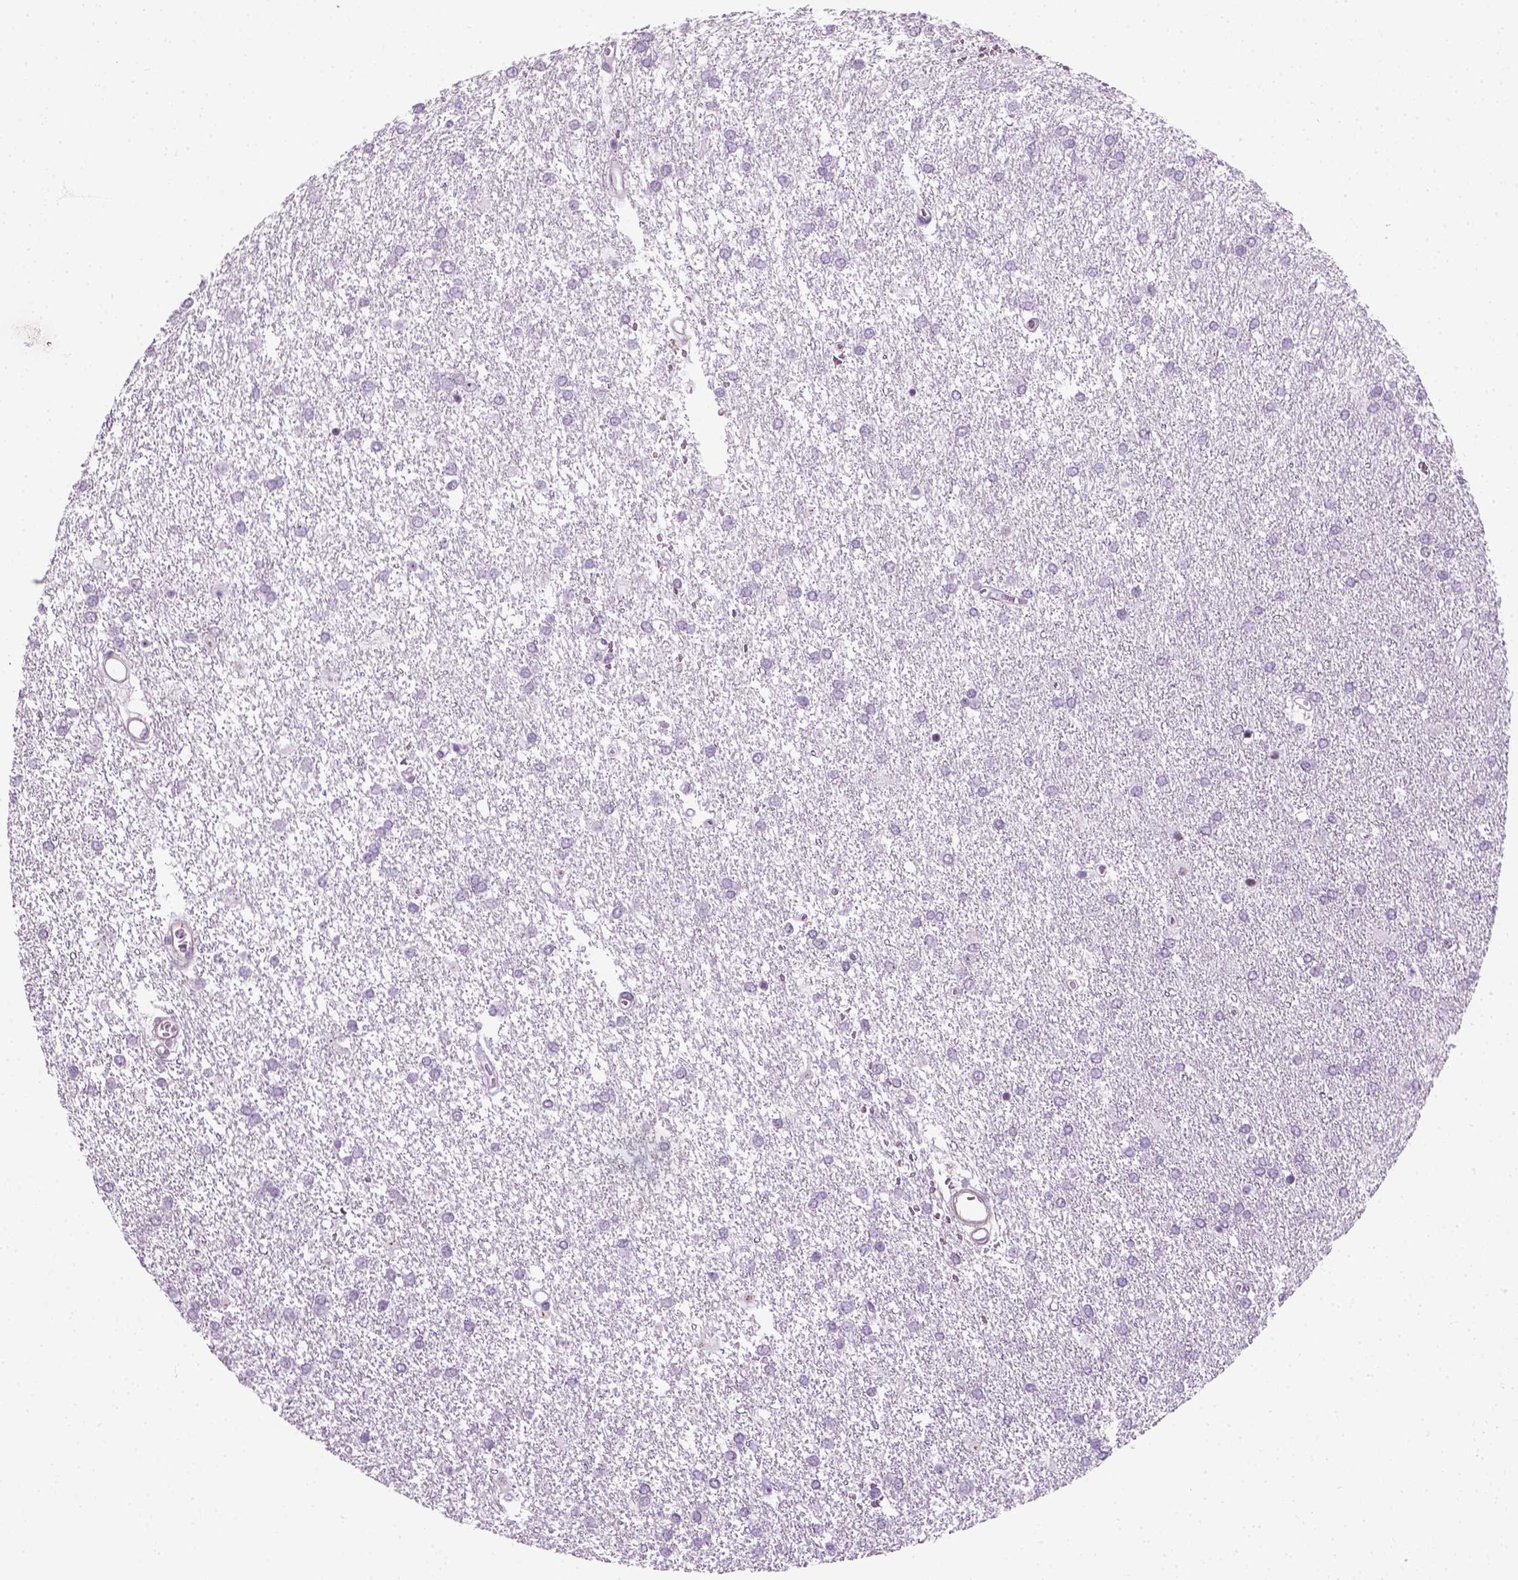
{"staining": {"intensity": "negative", "quantity": "none", "location": "none"}, "tissue": "glioma", "cell_type": "Tumor cells", "image_type": "cancer", "snomed": [{"axis": "morphology", "description": "Glioma, malignant, High grade"}, {"axis": "topography", "description": "Brain"}], "caption": "This is an IHC photomicrograph of glioma. There is no expression in tumor cells.", "gene": "ZNF865", "patient": {"sex": "female", "age": 61}}